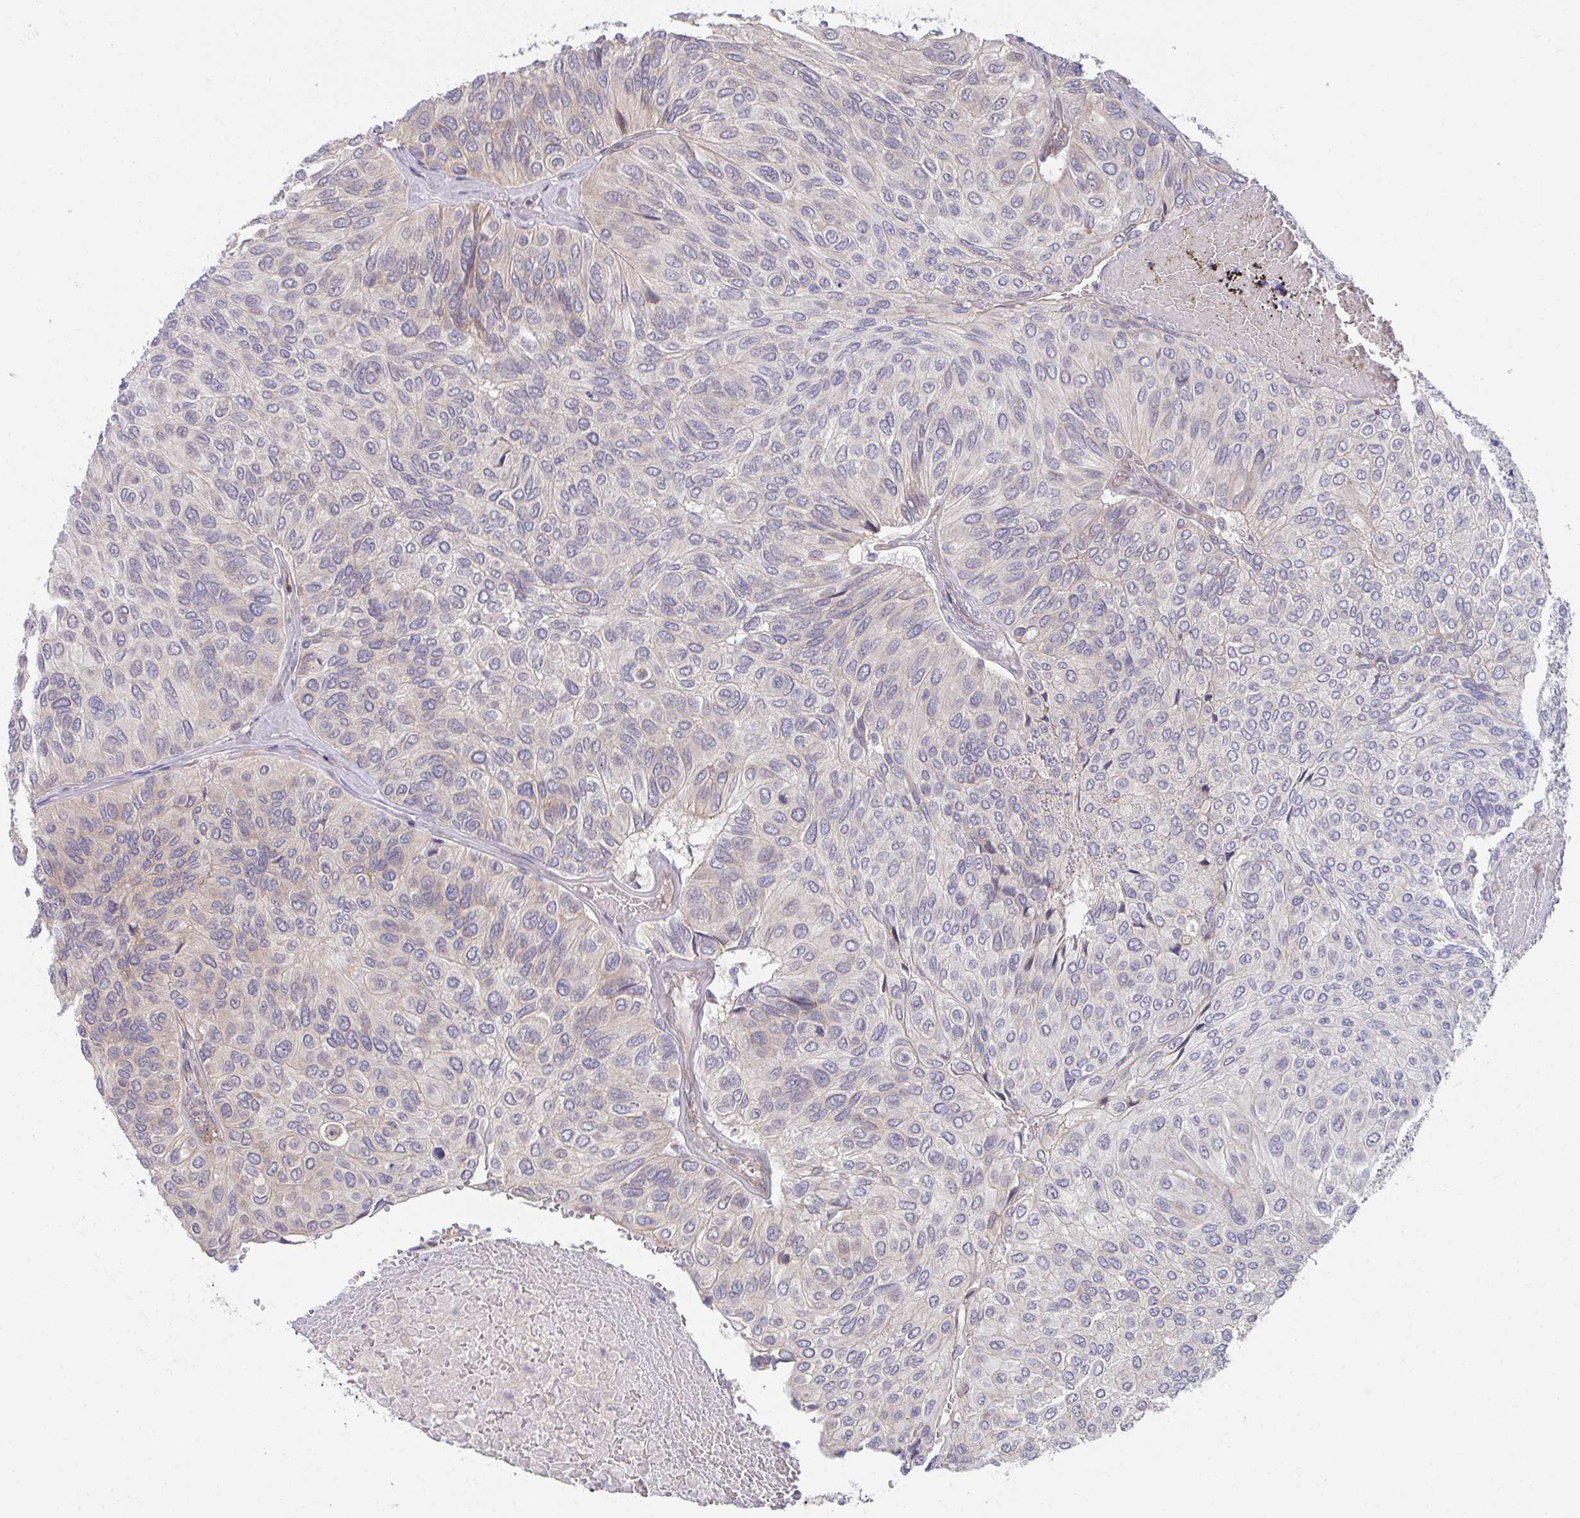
{"staining": {"intensity": "weak", "quantity": "<25%", "location": "cytoplasmic/membranous"}, "tissue": "urothelial cancer", "cell_type": "Tumor cells", "image_type": "cancer", "snomed": [{"axis": "morphology", "description": "Urothelial carcinoma, High grade"}, {"axis": "topography", "description": "Urinary bladder"}], "caption": "This histopathology image is of high-grade urothelial carcinoma stained with immunohistochemistry (IHC) to label a protein in brown with the nuclei are counter-stained blue. There is no staining in tumor cells.", "gene": "CASP9", "patient": {"sex": "male", "age": 66}}